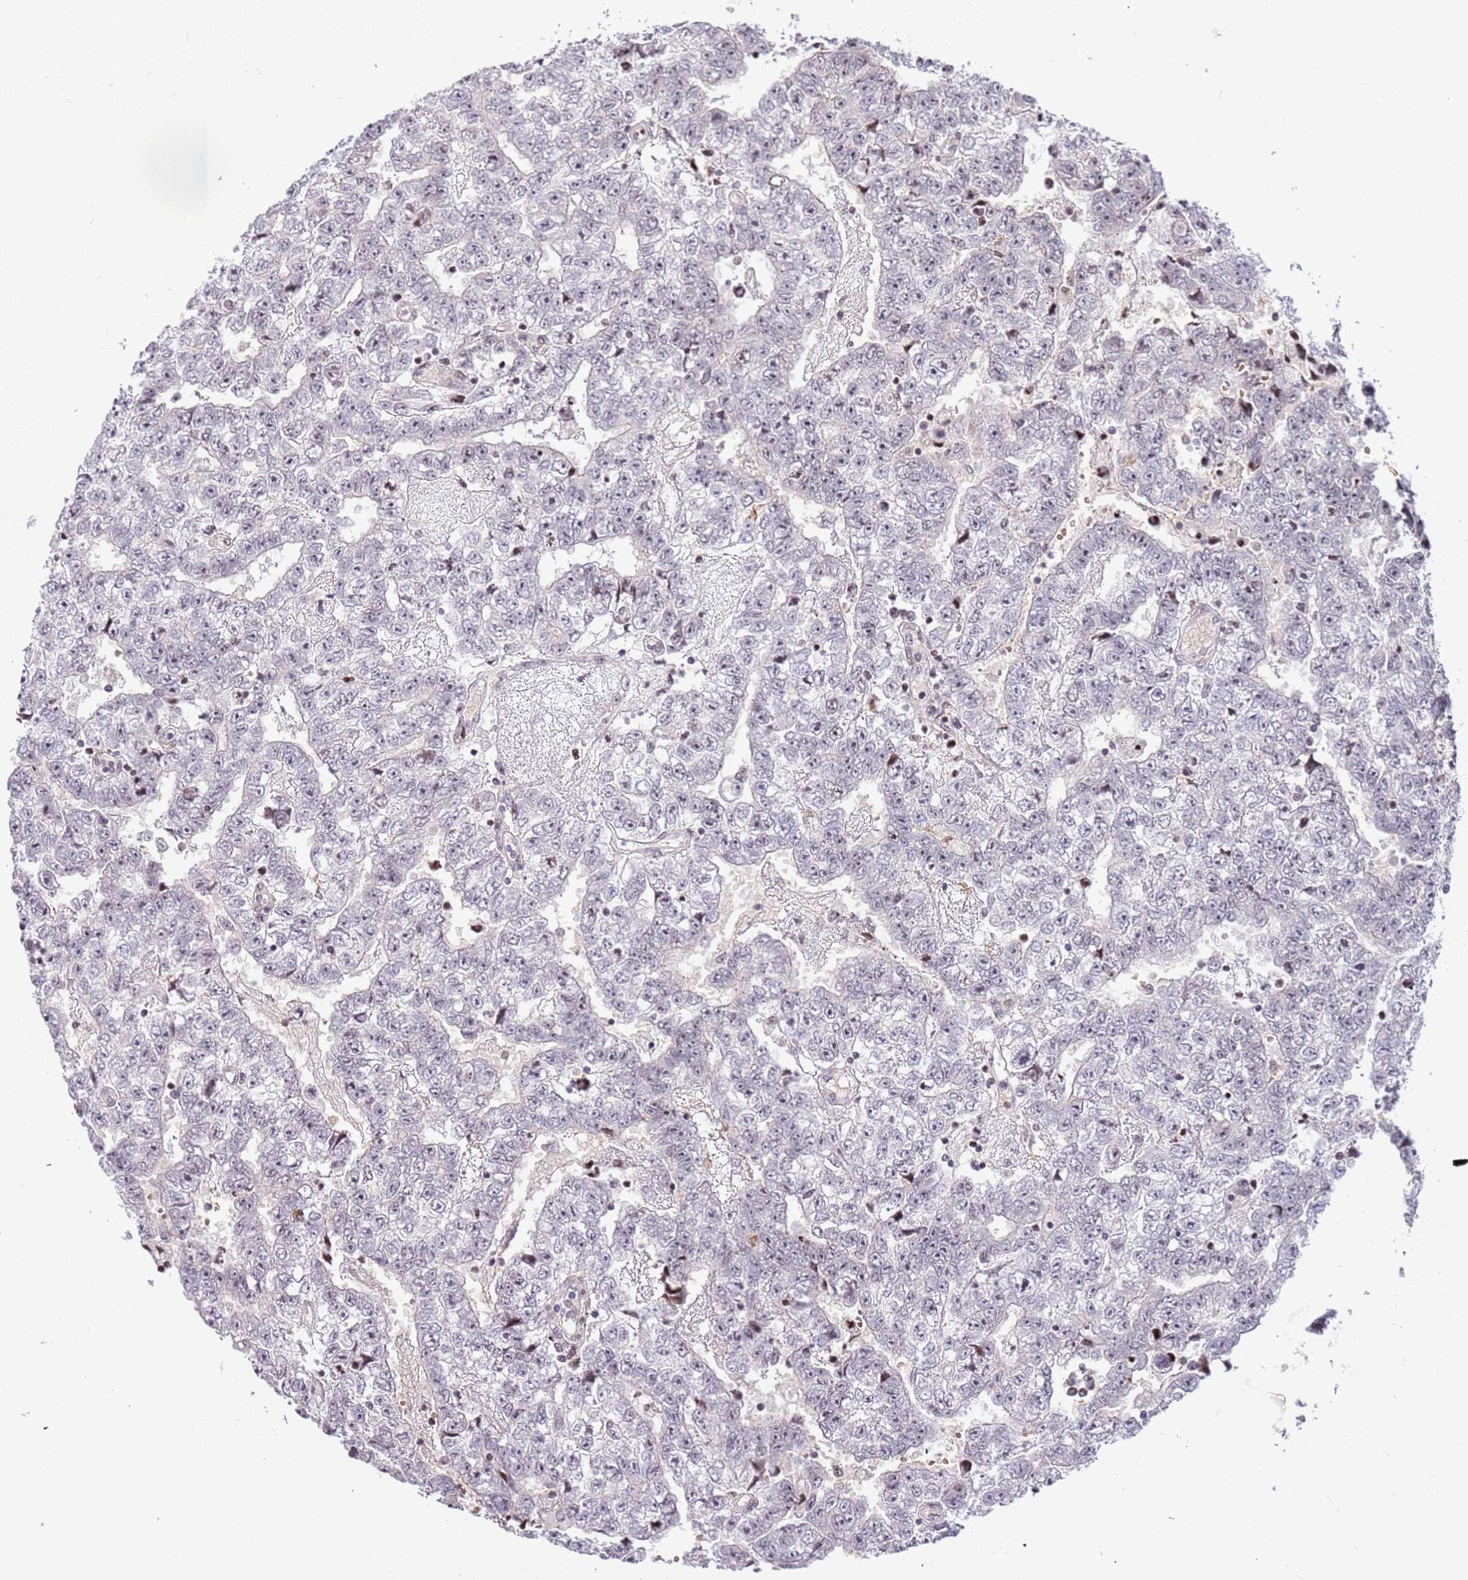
{"staining": {"intensity": "negative", "quantity": "none", "location": "none"}, "tissue": "testis cancer", "cell_type": "Tumor cells", "image_type": "cancer", "snomed": [{"axis": "morphology", "description": "Carcinoma, Embryonal, NOS"}, {"axis": "topography", "description": "Testis"}], "caption": "Tumor cells show no significant expression in testis cancer (embryonal carcinoma).", "gene": "ARHGEF5", "patient": {"sex": "male", "age": 25}}